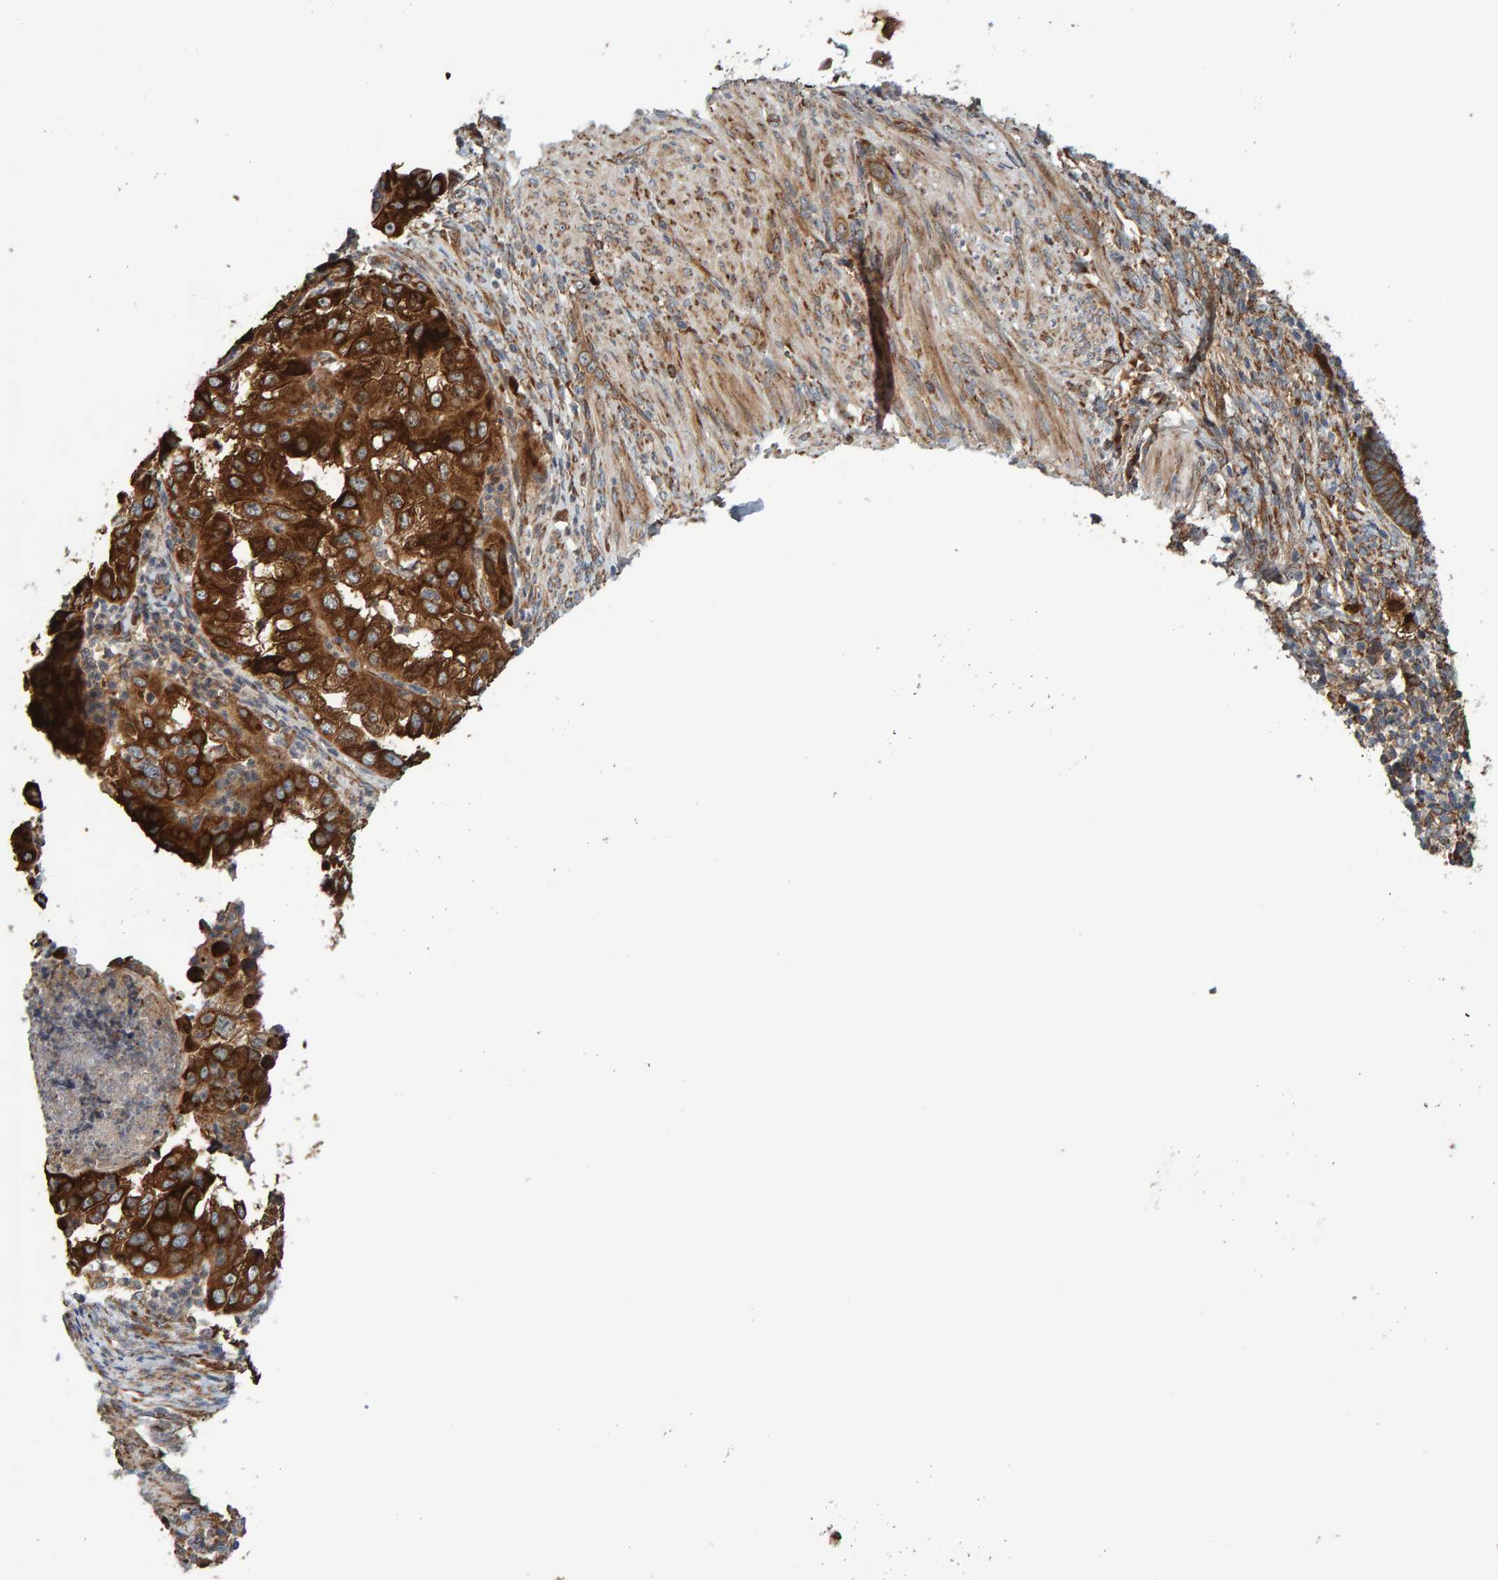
{"staining": {"intensity": "strong", "quantity": ">75%", "location": "cytoplasmic/membranous"}, "tissue": "endometrial cancer", "cell_type": "Tumor cells", "image_type": "cancer", "snomed": [{"axis": "morphology", "description": "Adenocarcinoma, NOS"}, {"axis": "topography", "description": "Endometrium"}], "caption": "Protein expression by immunohistochemistry (IHC) shows strong cytoplasmic/membranous expression in about >75% of tumor cells in endometrial adenocarcinoma.", "gene": "BAIAP2", "patient": {"sex": "female", "age": 85}}